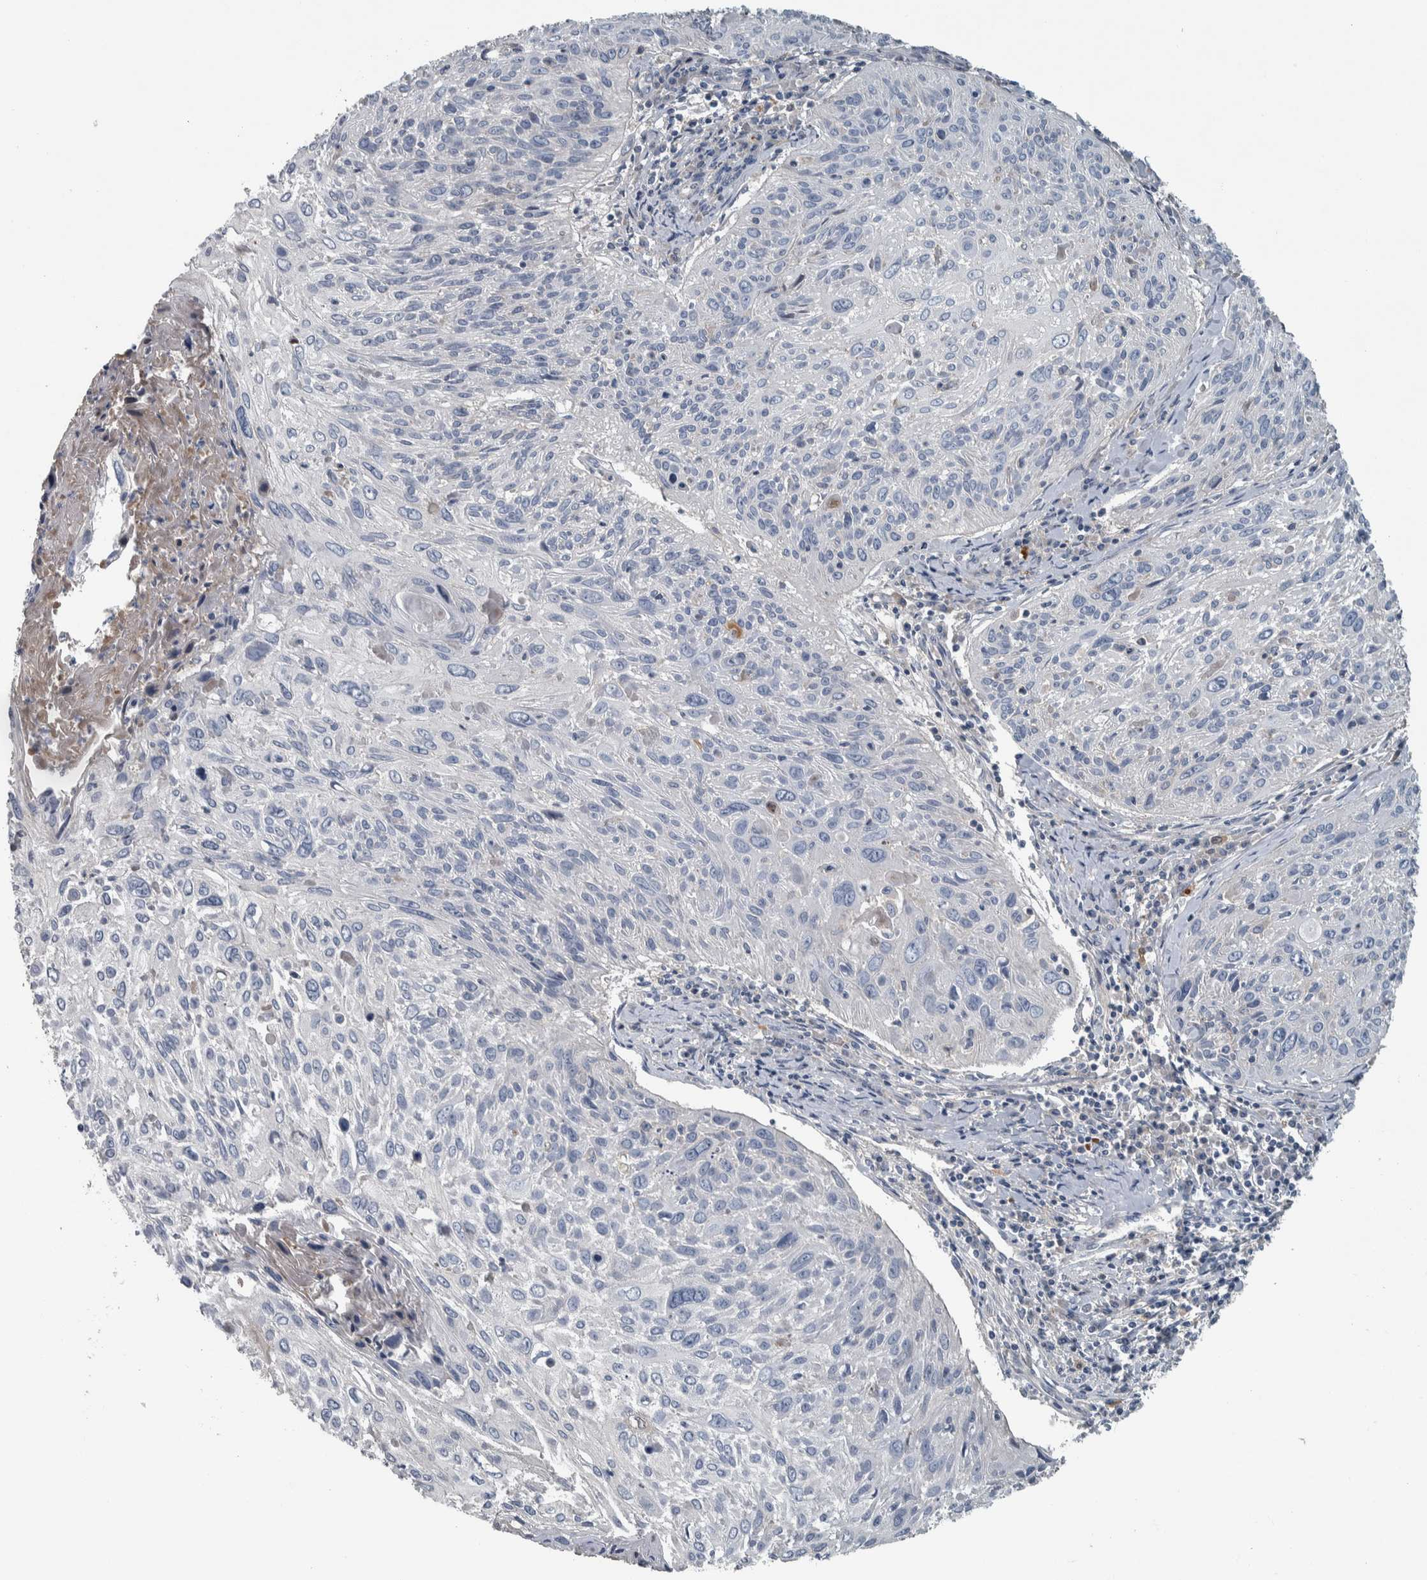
{"staining": {"intensity": "negative", "quantity": "none", "location": "none"}, "tissue": "cervical cancer", "cell_type": "Tumor cells", "image_type": "cancer", "snomed": [{"axis": "morphology", "description": "Squamous cell carcinoma, NOS"}, {"axis": "topography", "description": "Cervix"}], "caption": "Immunohistochemical staining of cervical cancer shows no significant staining in tumor cells.", "gene": "SERPINC1", "patient": {"sex": "female", "age": 51}}